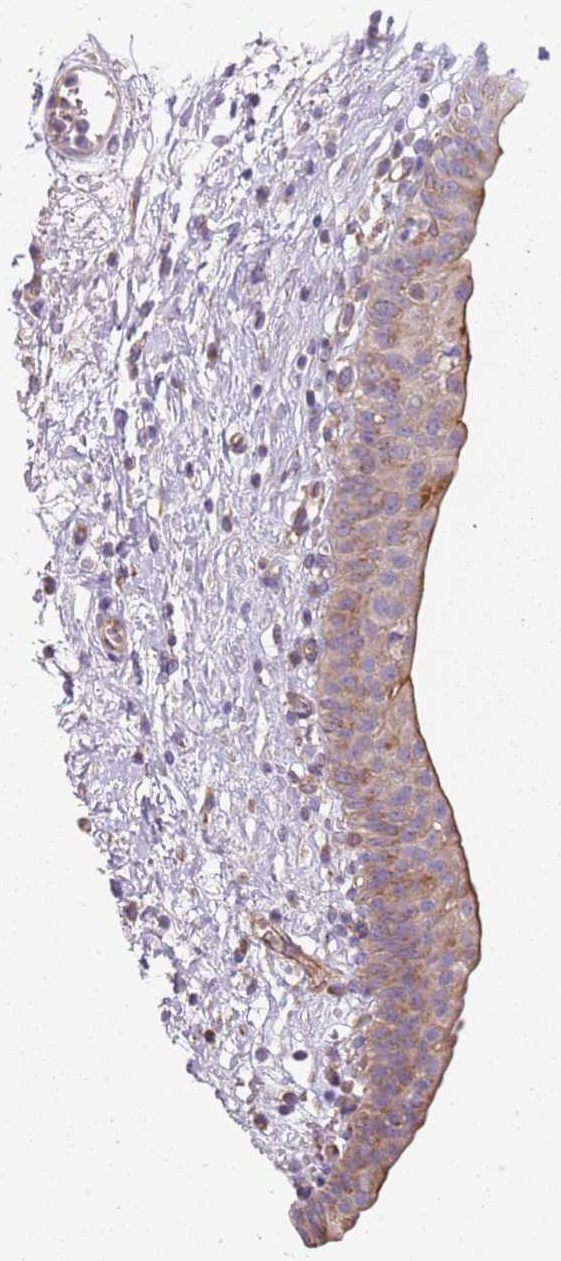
{"staining": {"intensity": "moderate", "quantity": "<25%", "location": "cytoplasmic/membranous"}, "tissue": "urinary bladder", "cell_type": "Urothelial cells", "image_type": "normal", "snomed": [{"axis": "morphology", "description": "Normal tissue, NOS"}, {"axis": "topography", "description": "Urinary bladder"}], "caption": "Protein positivity by IHC shows moderate cytoplasmic/membranous positivity in about <25% of urothelial cells in unremarkable urinary bladder. The staining is performed using DAB (3,3'-diaminobenzidine) brown chromogen to label protein expression. The nuclei are counter-stained blue using hematoxylin.", "gene": "TMEM200C", "patient": {"sex": "male", "age": 83}}